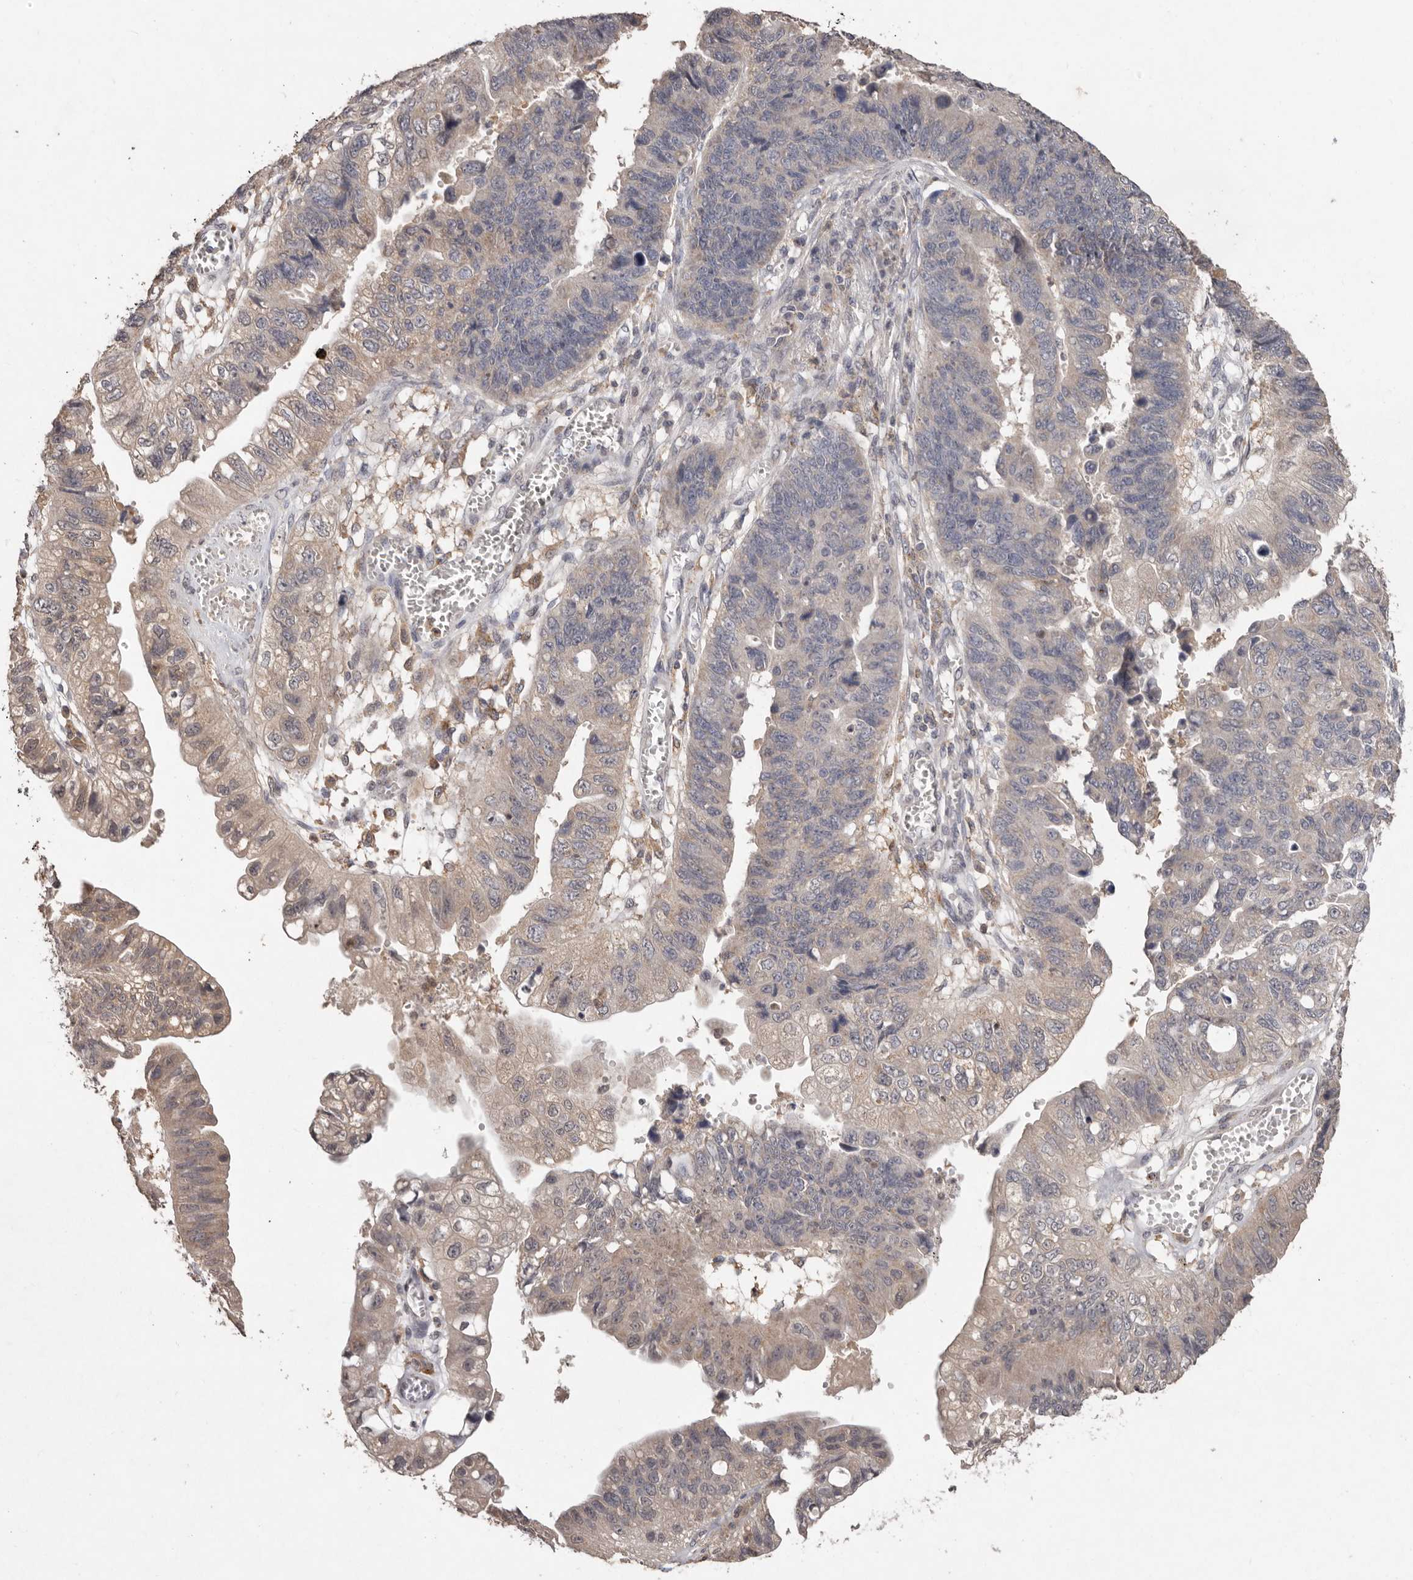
{"staining": {"intensity": "negative", "quantity": "none", "location": "none"}, "tissue": "stomach cancer", "cell_type": "Tumor cells", "image_type": "cancer", "snomed": [{"axis": "morphology", "description": "Adenocarcinoma, NOS"}, {"axis": "topography", "description": "Stomach"}], "caption": "Tumor cells are negative for protein expression in human stomach cancer (adenocarcinoma).", "gene": "SULT1E1", "patient": {"sex": "male", "age": 59}}